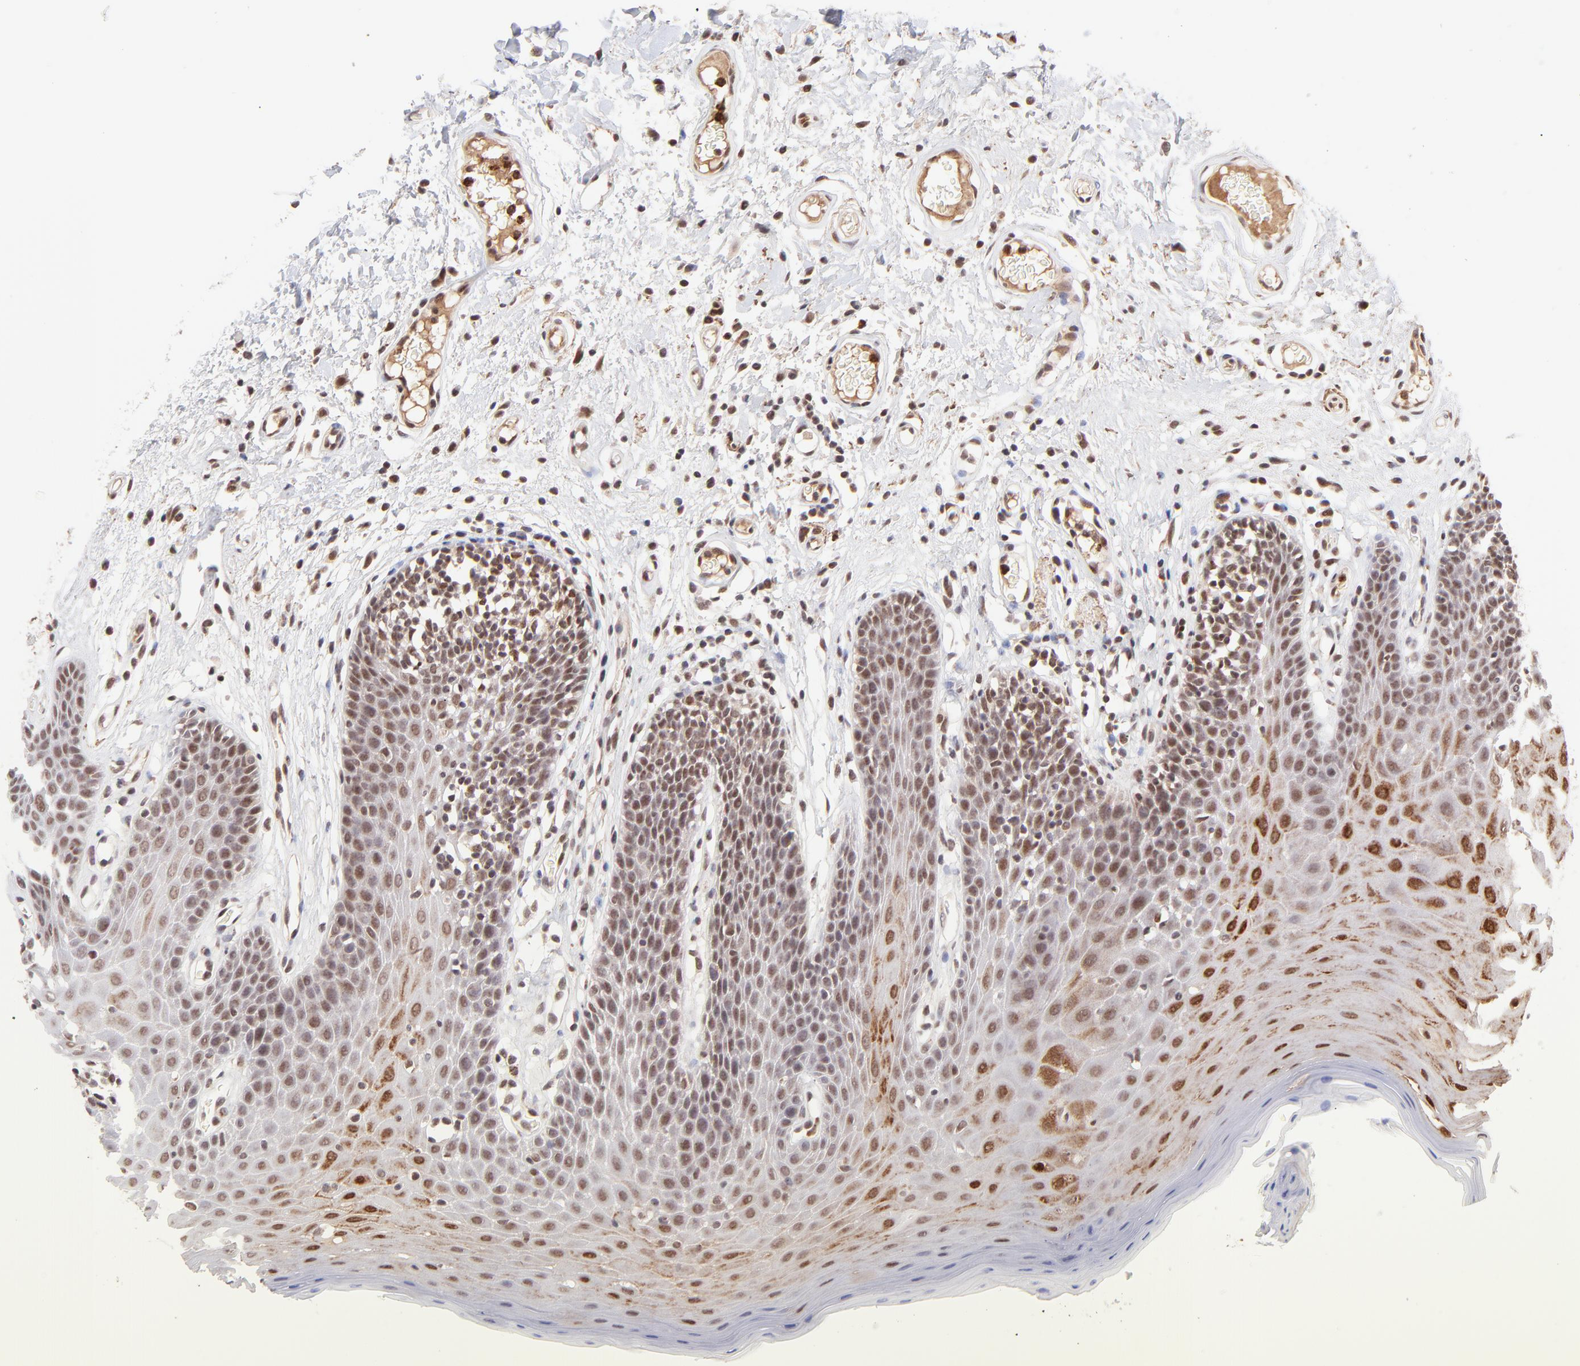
{"staining": {"intensity": "moderate", "quantity": ">75%", "location": "nuclear"}, "tissue": "oral mucosa", "cell_type": "Squamous epithelial cells", "image_type": "normal", "snomed": [{"axis": "morphology", "description": "Normal tissue, NOS"}, {"axis": "morphology", "description": "Squamous cell carcinoma, NOS"}, {"axis": "topography", "description": "Skeletal muscle"}, {"axis": "topography", "description": "Oral tissue"}, {"axis": "topography", "description": "Head-Neck"}], "caption": "A medium amount of moderate nuclear positivity is seen in about >75% of squamous epithelial cells in normal oral mucosa.", "gene": "MED12", "patient": {"sex": "male", "age": 71}}